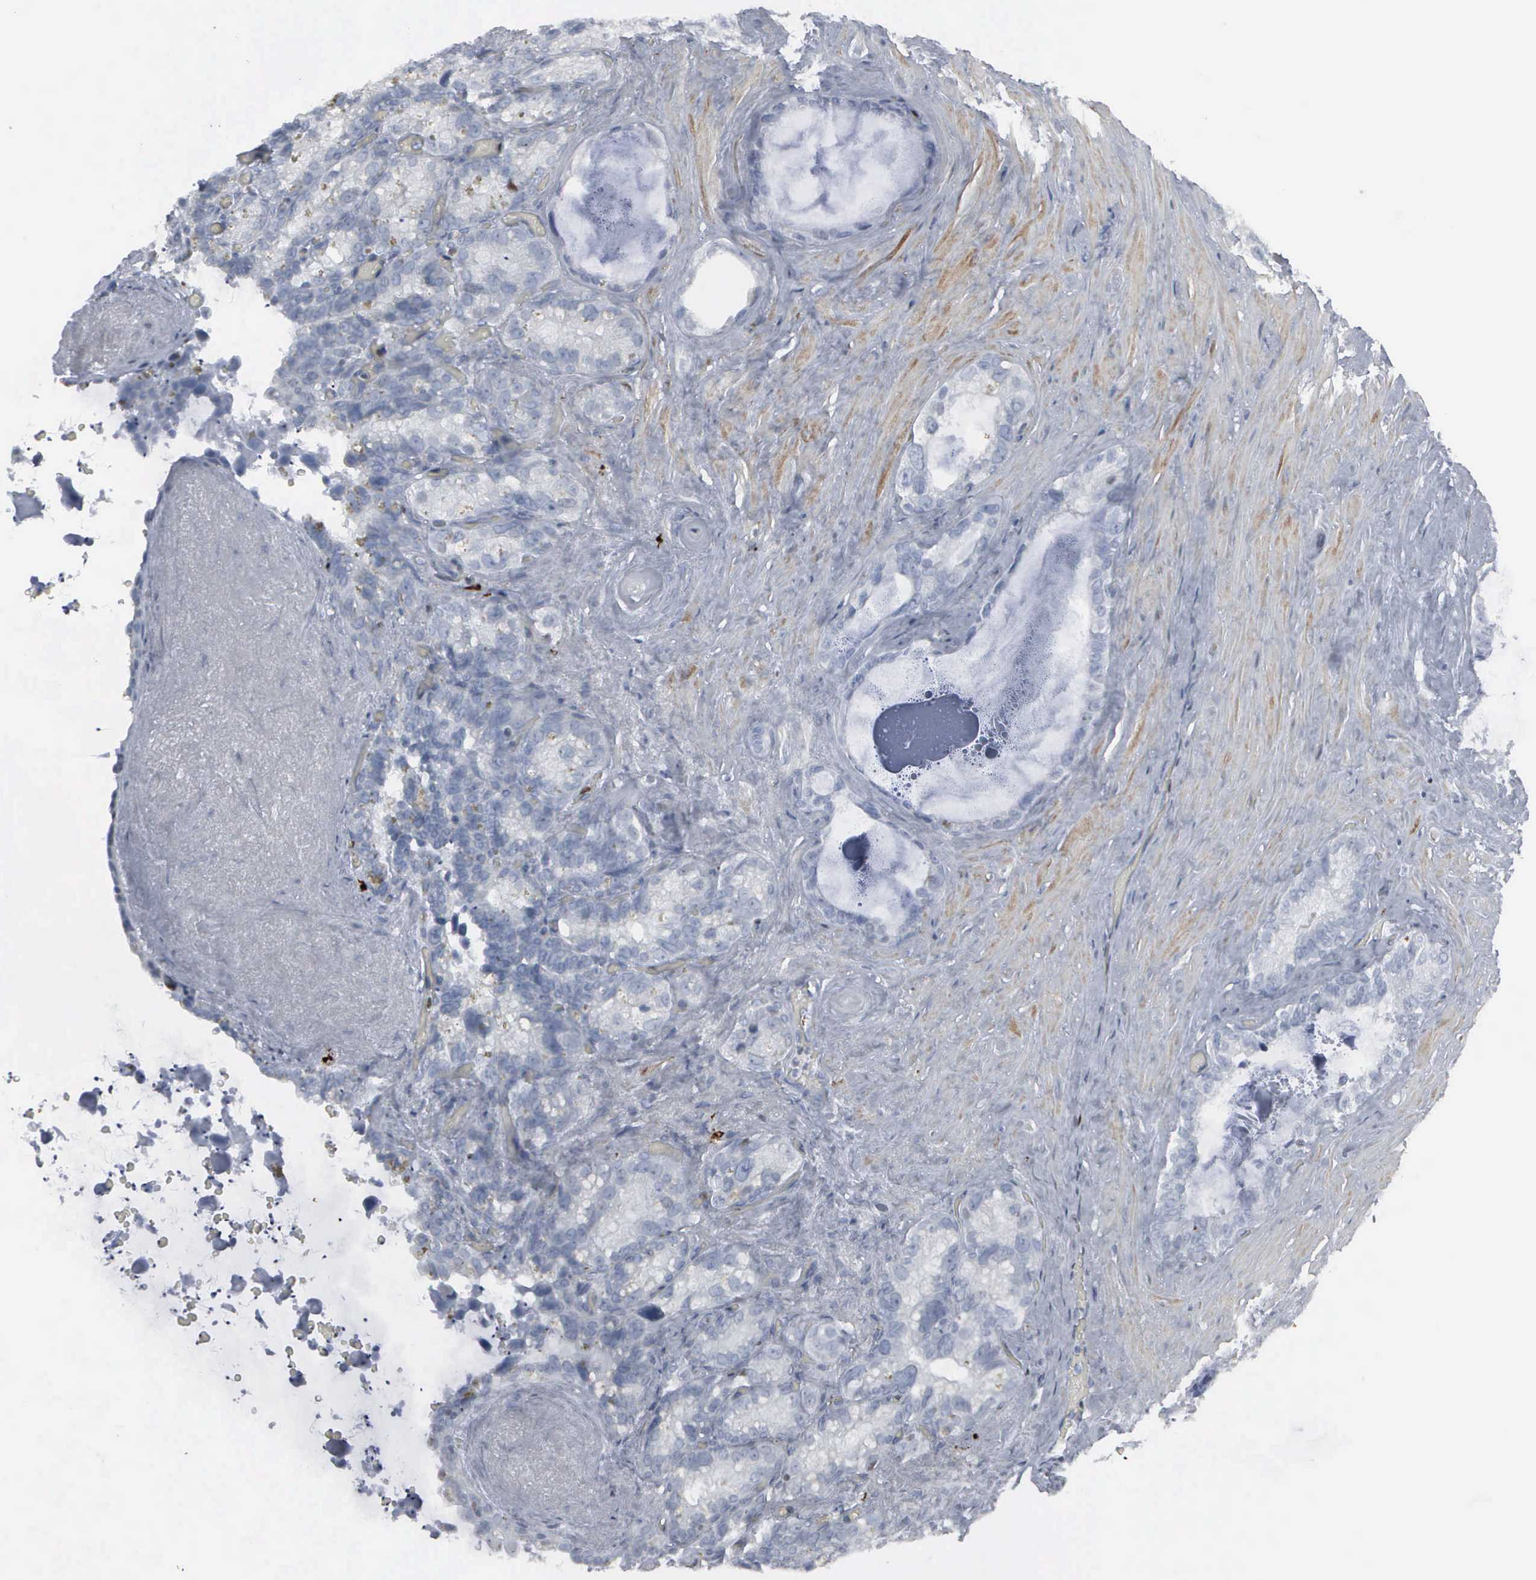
{"staining": {"intensity": "negative", "quantity": "none", "location": "none"}, "tissue": "seminal vesicle", "cell_type": "Glandular cells", "image_type": "normal", "snomed": [{"axis": "morphology", "description": "Normal tissue, NOS"}, {"axis": "topography", "description": "Seminal veicle"}], "caption": "A histopathology image of seminal vesicle stained for a protein reveals no brown staining in glandular cells.", "gene": "CCND3", "patient": {"sex": "male", "age": 63}}